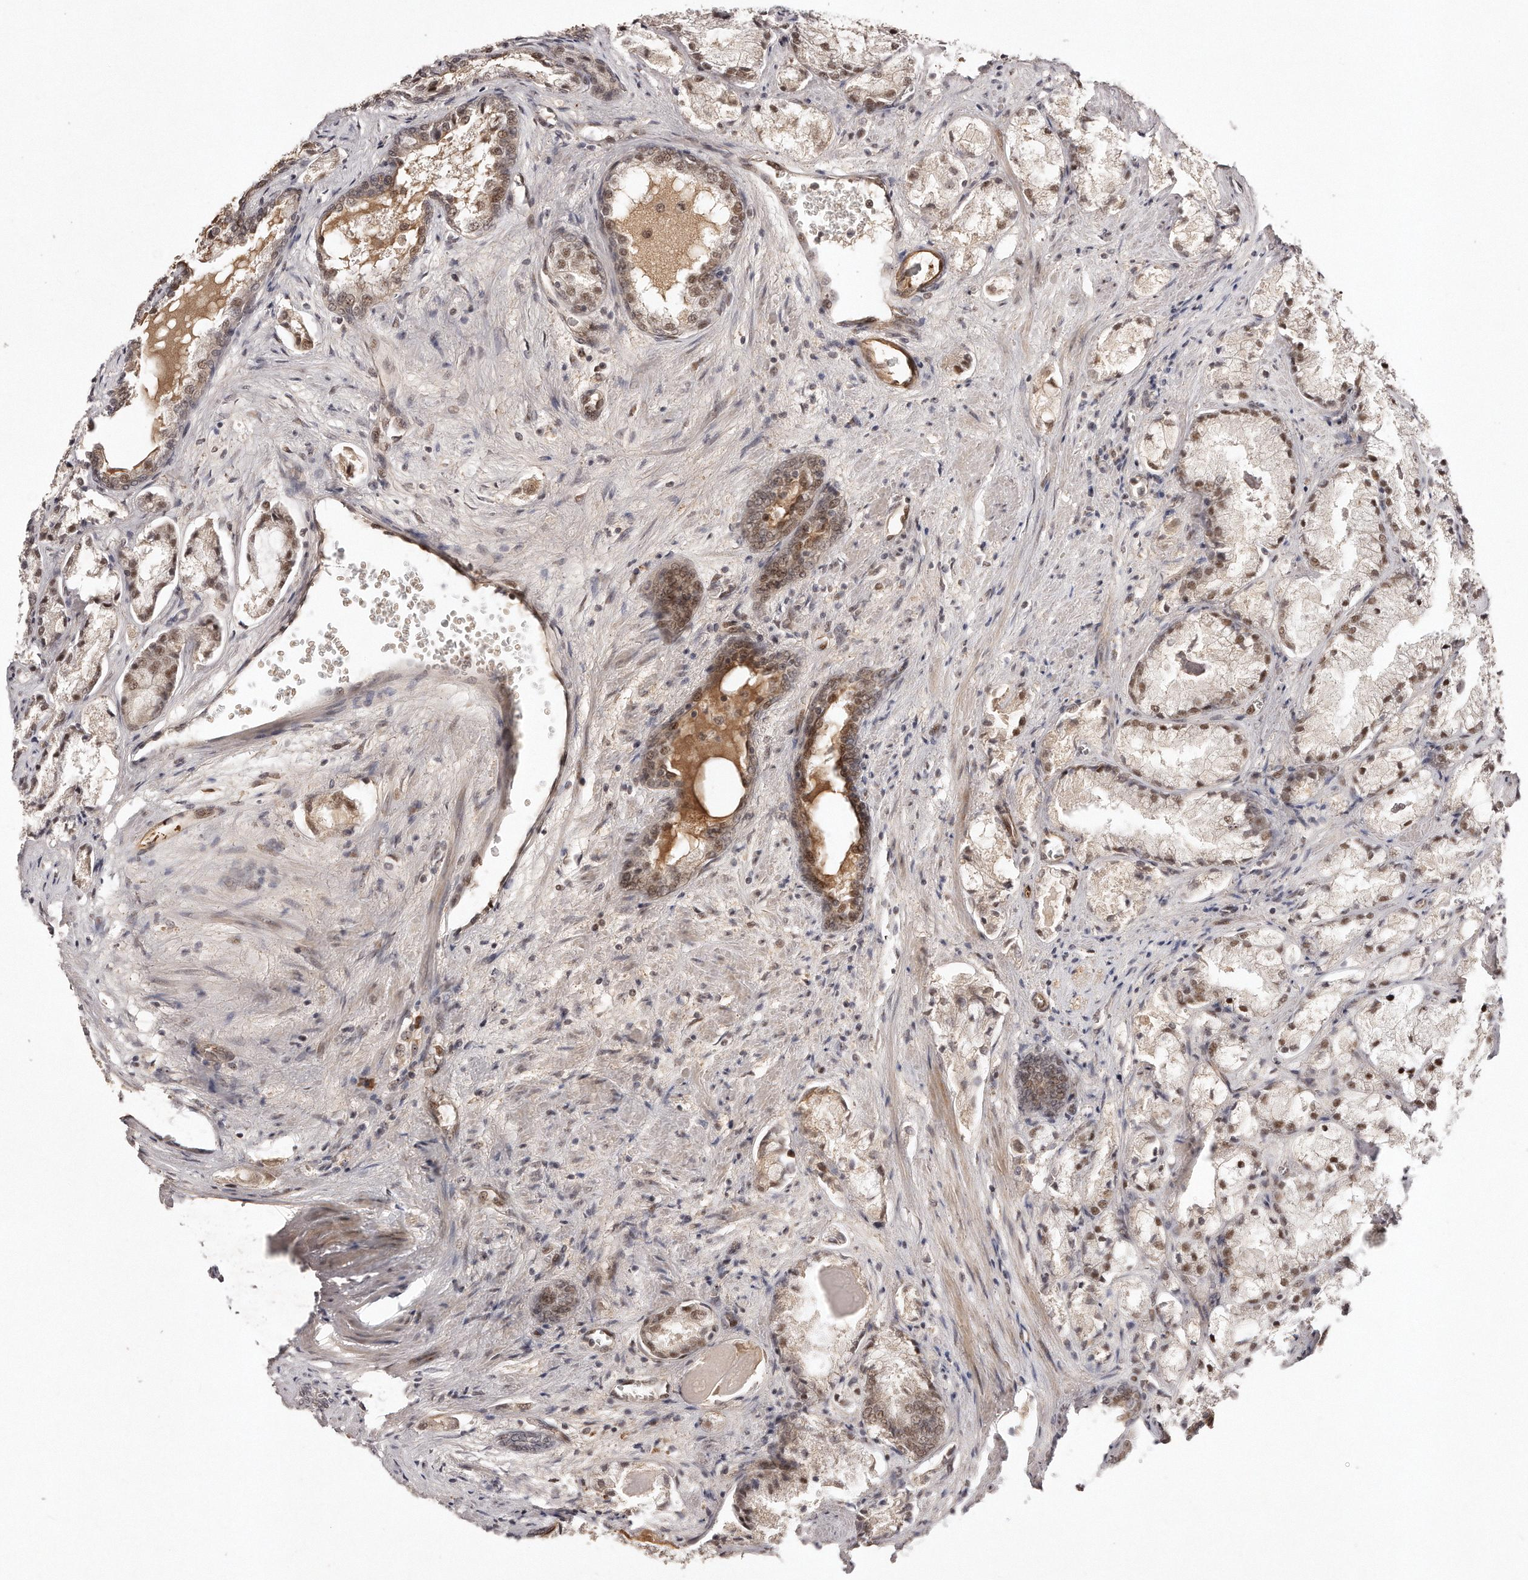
{"staining": {"intensity": "moderate", "quantity": ">75%", "location": "nuclear"}, "tissue": "prostate cancer", "cell_type": "Tumor cells", "image_type": "cancer", "snomed": [{"axis": "morphology", "description": "Adenocarcinoma, High grade"}, {"axis": "topography", "description": "Prostate"}], "caption": "Approximately >75% of tumor cells in human prostate adenocarcinoma (high-grade) demonstrate moderate nuclear protein expression as visualized by brown immunohistochemical staining.", "gene": "SOX4", "patient": {"sex": "male", "age": 50}}